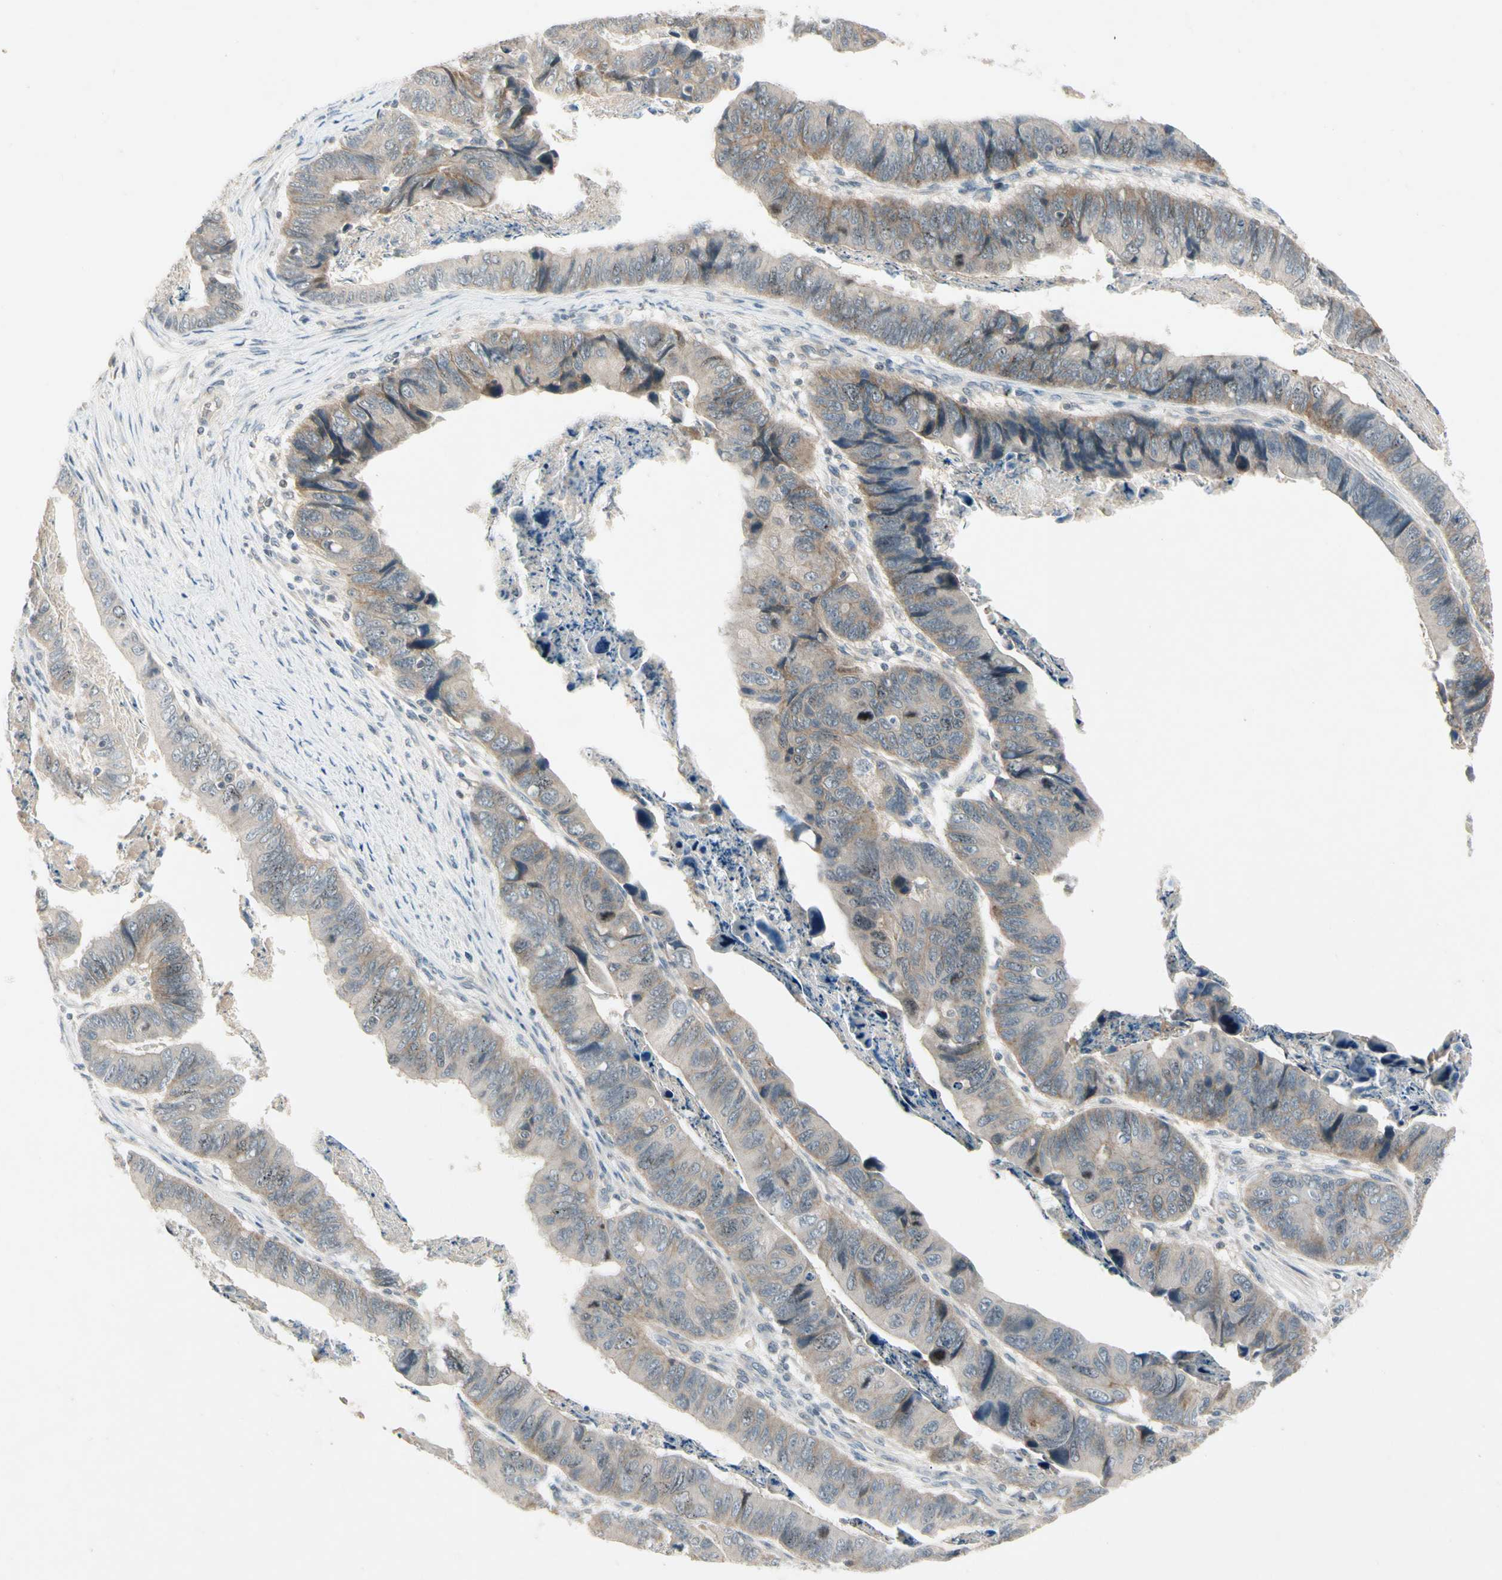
{"staining": {"intensity": "weak", "quantity": ">75%", "location": "cytoplasmic/membranous"}, "tissue": "stomach cancer", "cell_type": "Tumor cells", "image_type": "cancer", "snomed": [{"axis": "morphology", "description": "Adenocarcinoma, NOS"}, {"axis": "topography", "description": "Stomach, lower"}], "caption": "Stomach cancer (adenocarcinoma) stained with immunohistochemistry (IHC) shows weak cytoplasmic/membranous staining in approximately >75% of tumor cells. The staining is performed using DAB brown chromogen to label protein expression. The nuclei are counter-stained blue using hematoxylin.", "gene": "ICAM5", "patient": {"sex": "male", "age": 77}}